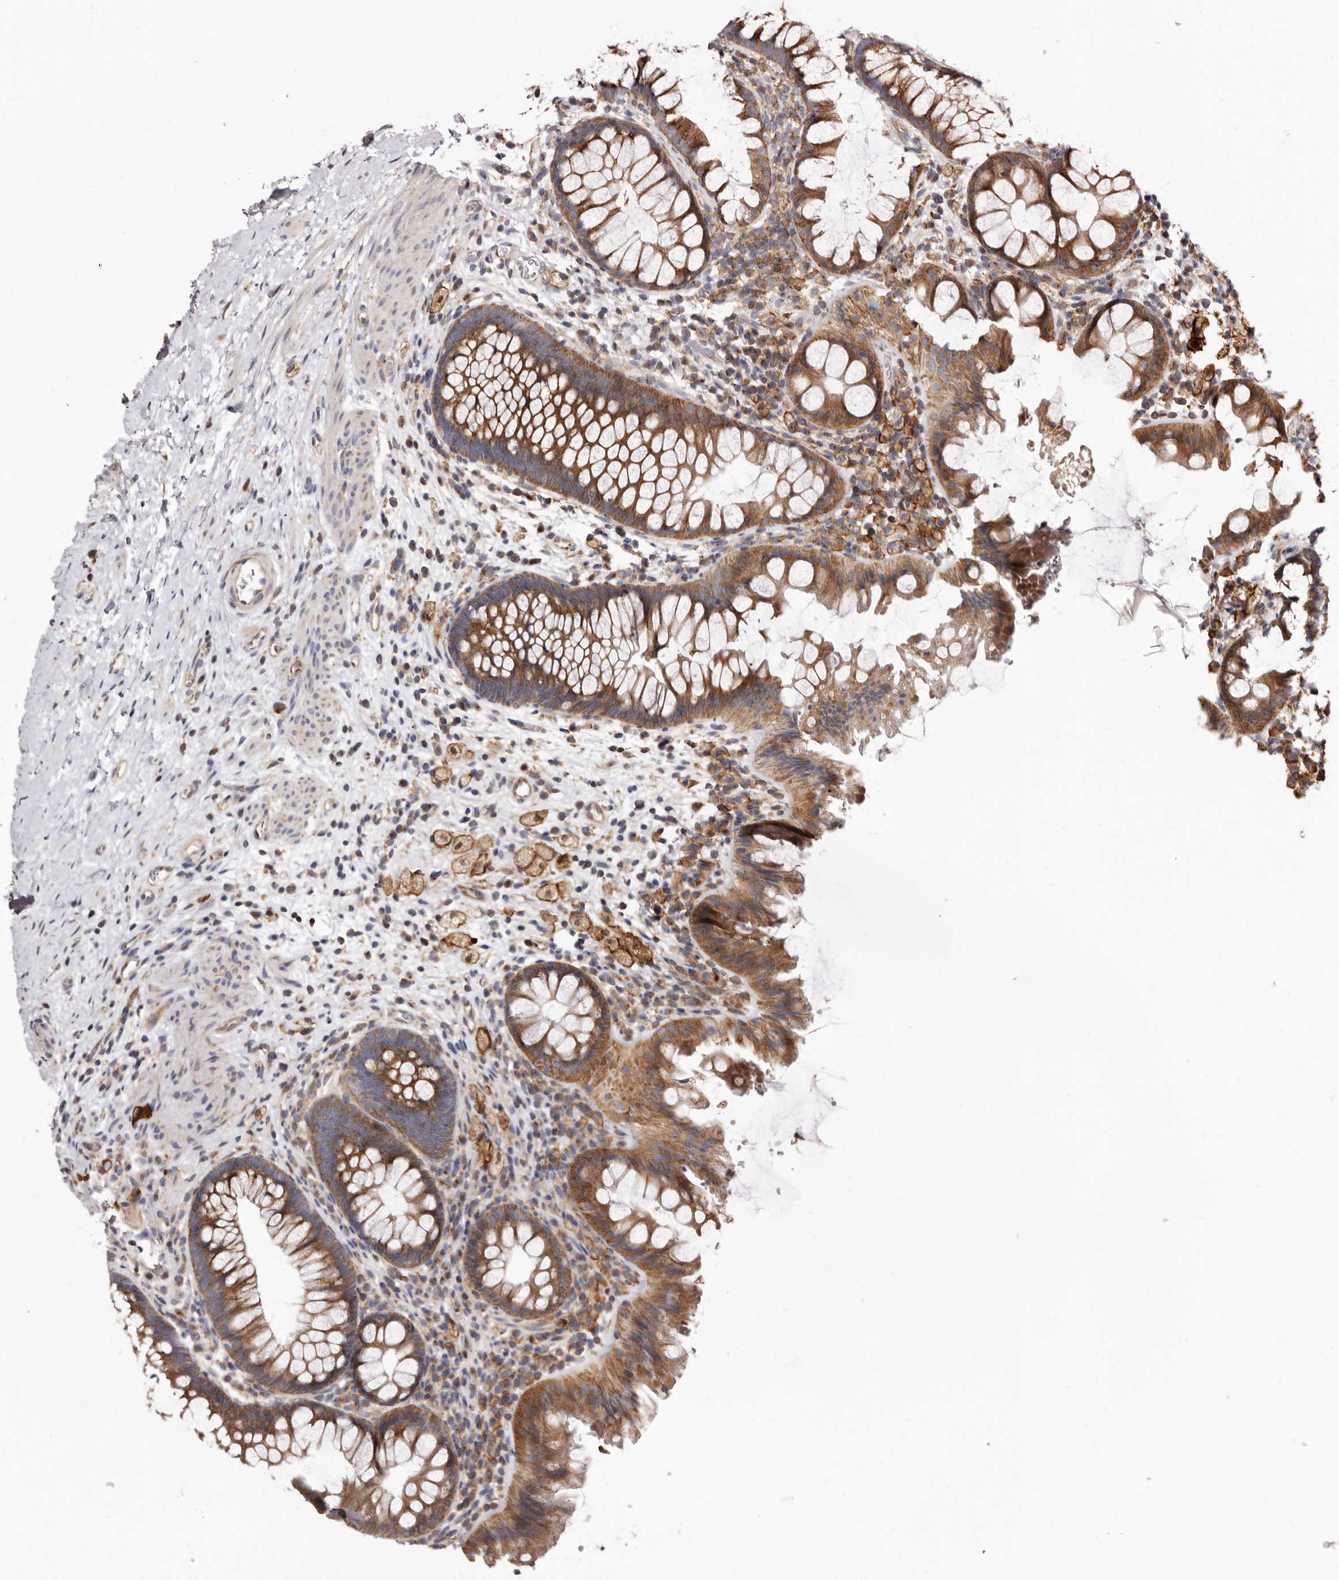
{"staining": {"intensity": "moderate", "quantity": ">75%", "location": "cytoplasmic/membranous"}, "tissue": "colon", "cell_type": "Endothelial cells", "image_type": "normal", "snomed": [{"axis": "morphology", "description": "Normal tissue, NOS"}, {"axis": "topography", "description": "Colon"}], "caption": "The micrograph exhibits staining of unremarkable colon, revealing moderate cytoplasmic/membranous protein expression (brown color) within endothelial cells.", "gene": "COQ8B", "patient": {"sex": "female", "age": 62}}